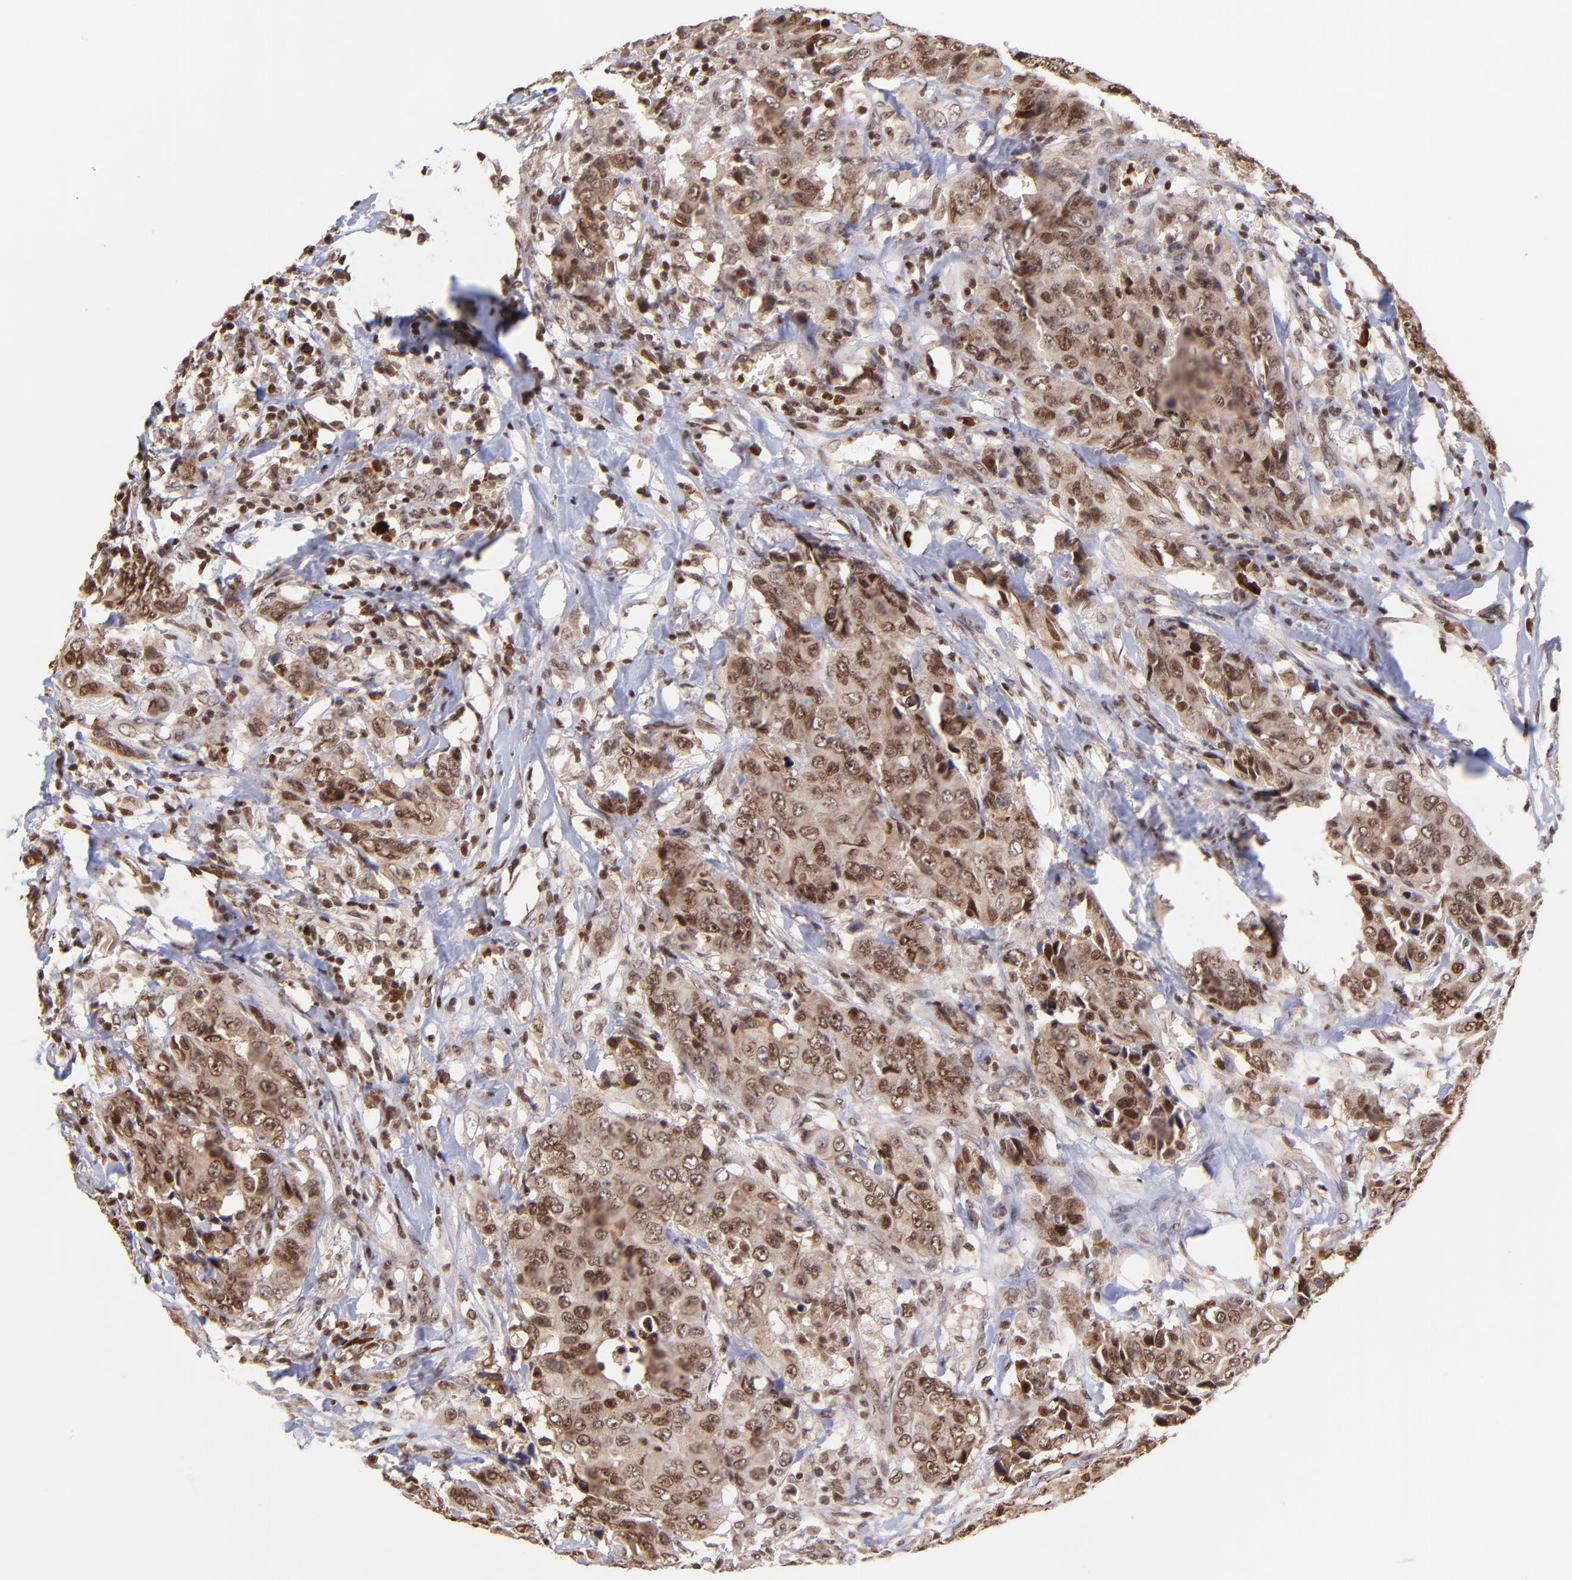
{"staining": {"intensity": "strong", "quantity": ">75%", "location": "cytoplasmic/membranous,nuclear"}, "tissue": "breast cancer", "cell_type": "Tumor cells", "image_type": "cancer", "snomed": [{"axis": "morphology", "description": "Duct carcinoma"}, {"axis": "topography", "description": "Breast"}], "caption": "There is high levels of strong cytoplasmic/membranous and nuclear expression in tumor cells of infiltrating ductal carcinoma (breast), as demonstrated by immunohistochemical staining (brown color).", "gene": "WDR25", "patient": {"sex": "female", "age": 54}}